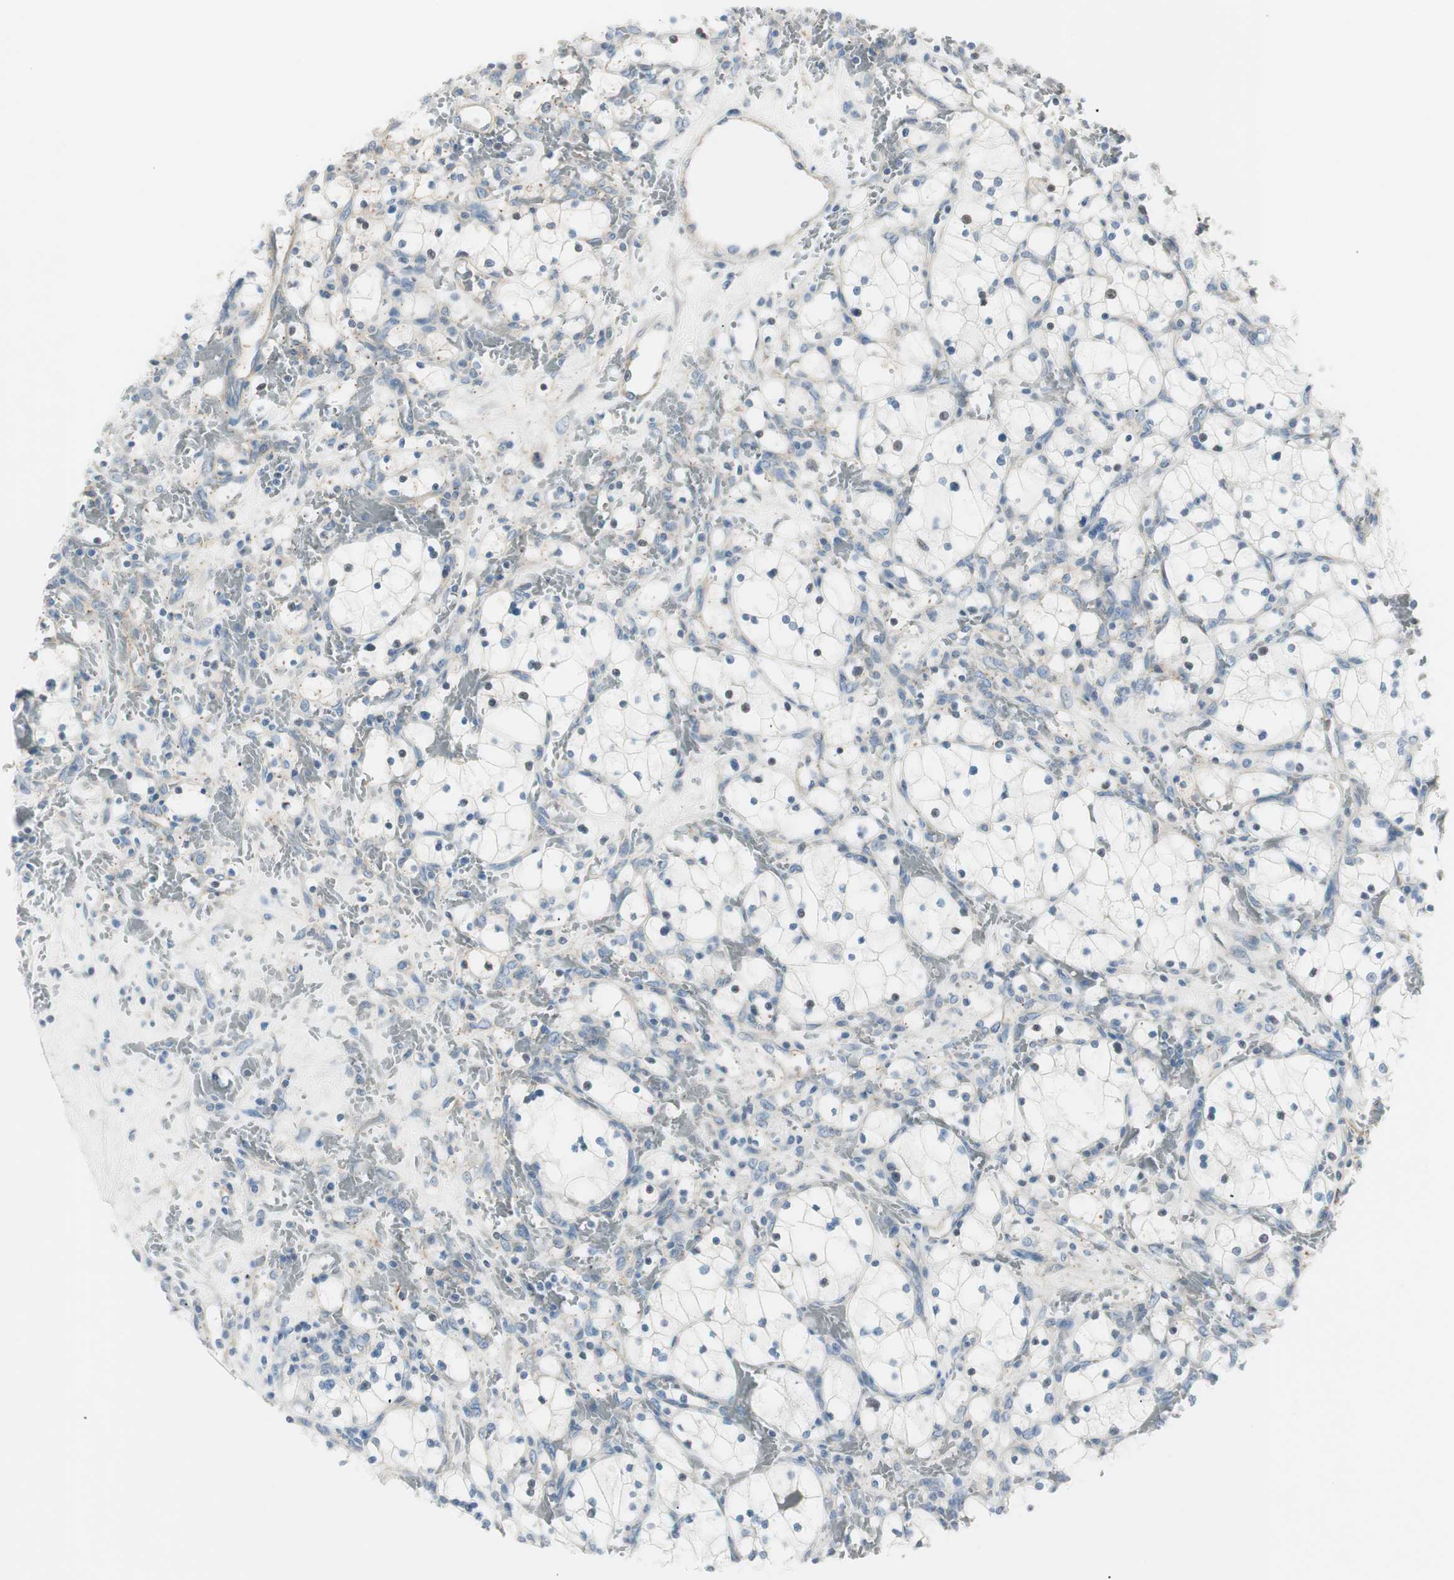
{"staining": {"intensity": "negative", "quantity": "none", "location": "none"}, "tissue": "renal cancer", "cell_type": "Tumor cells", "image_type": "cancer", "snomed": [{"axis": "morphology", "description": "Adenocarcinoma, NOS"}, {"axis": "topography", "description": "Kidney"}], "caption": "Photomicrograph shows no protein expression in tumor cells of adenocarcinoma (renal) tissue. (DAB immunohistochemistry, high magnification).", "gene": "CACNA2D1", "patient": {"sex": "female", "age": 83}}